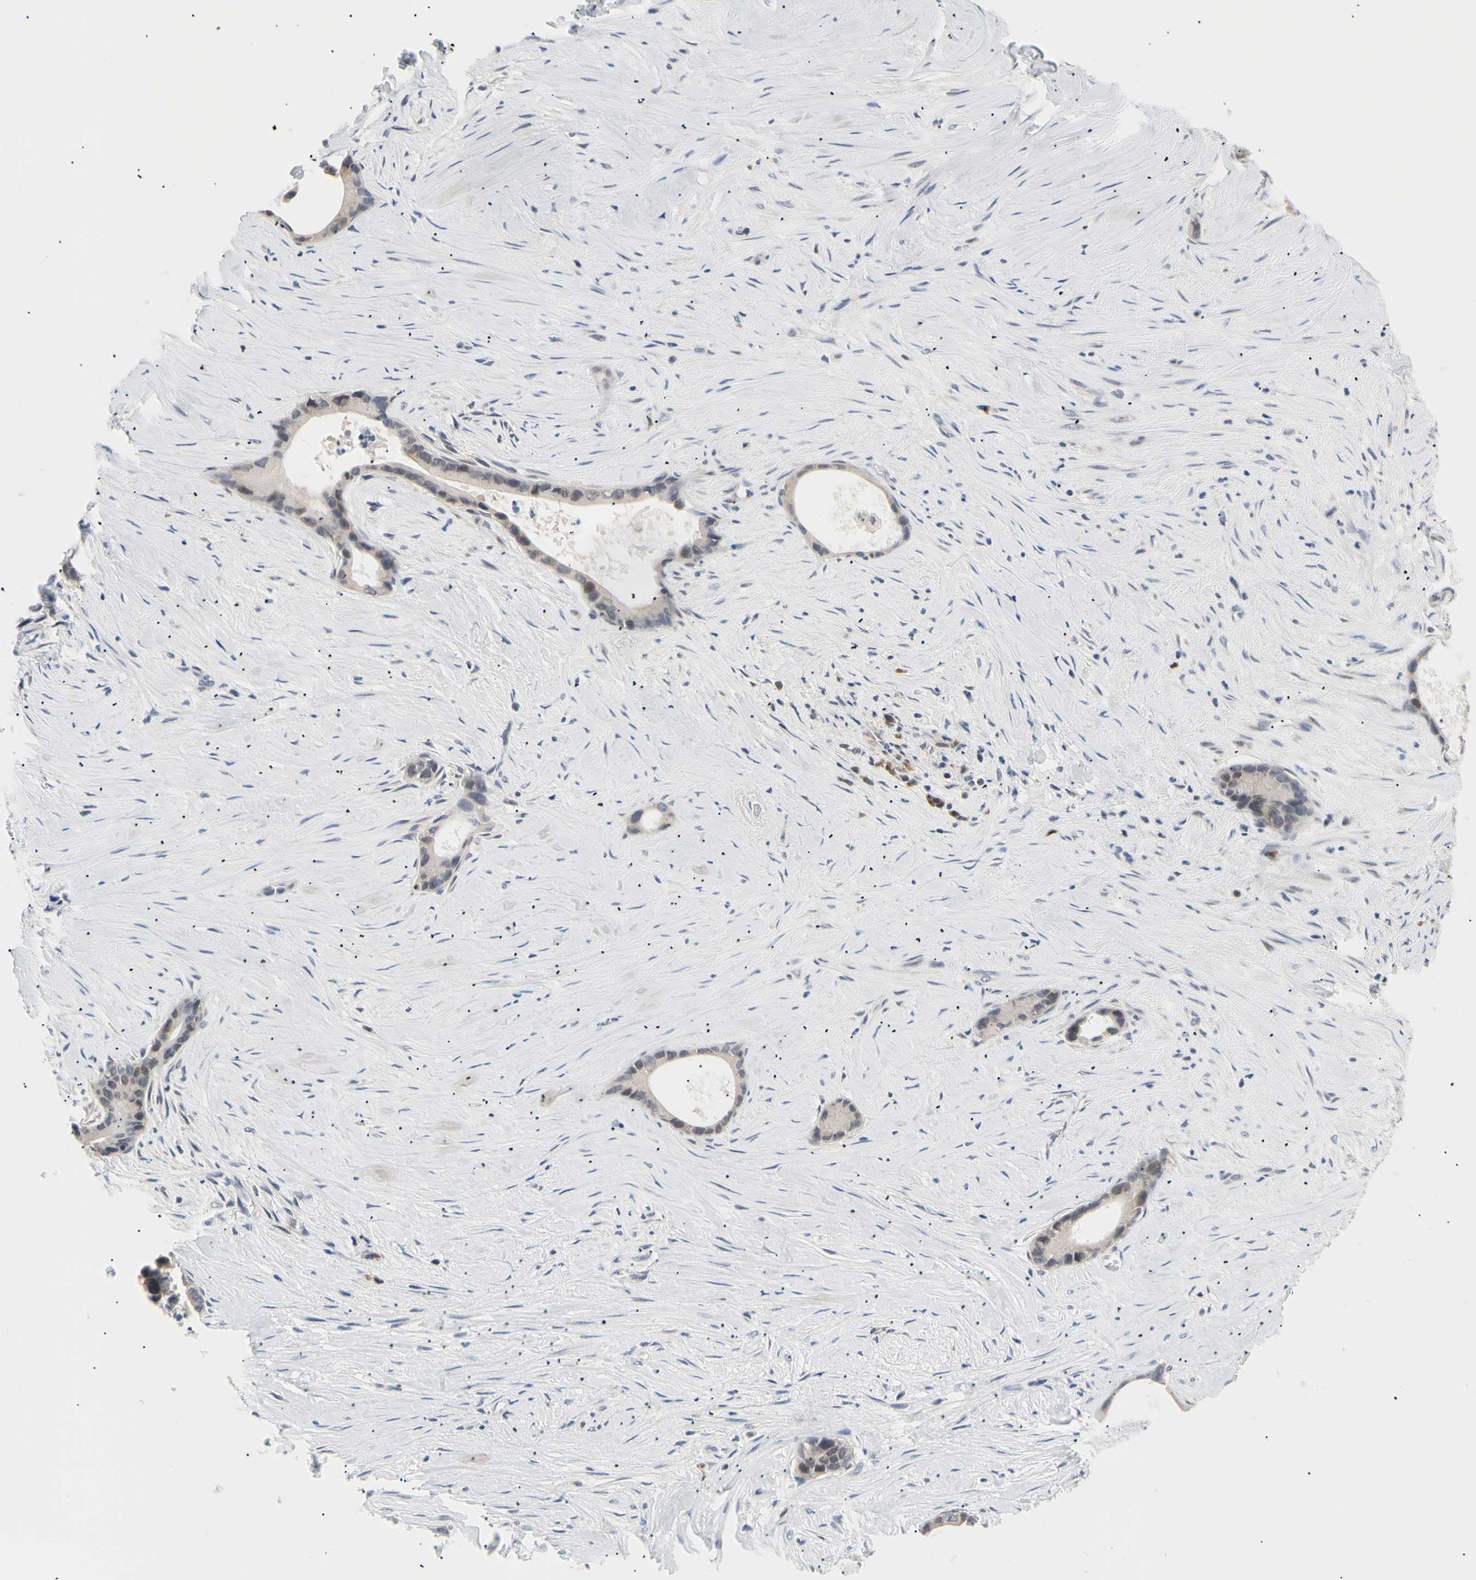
{"staining": {"intensity": "weak", "quantity": "<25%", "location": "nuclear"}, "tissue": "liver cancer", "cell_type": "Tumor cells", "image_type": "cancer", "snomed": [{"axis": "morphology", "description": "Cholangiocarcinoma"}, {"axis": "topography", "description": "Liver"}], "caption": "IHC histopathology image of liver cancer (cholangiocarcinoma) stained for a protein (brown), which demonstrates no positivity in tumor cells. (DAB immunohistochemistry (IHC) visualized using brightfield microscopy, high magnification).", "gene": "SEC23B", "patient": {"sex": "female", "age": 55}}